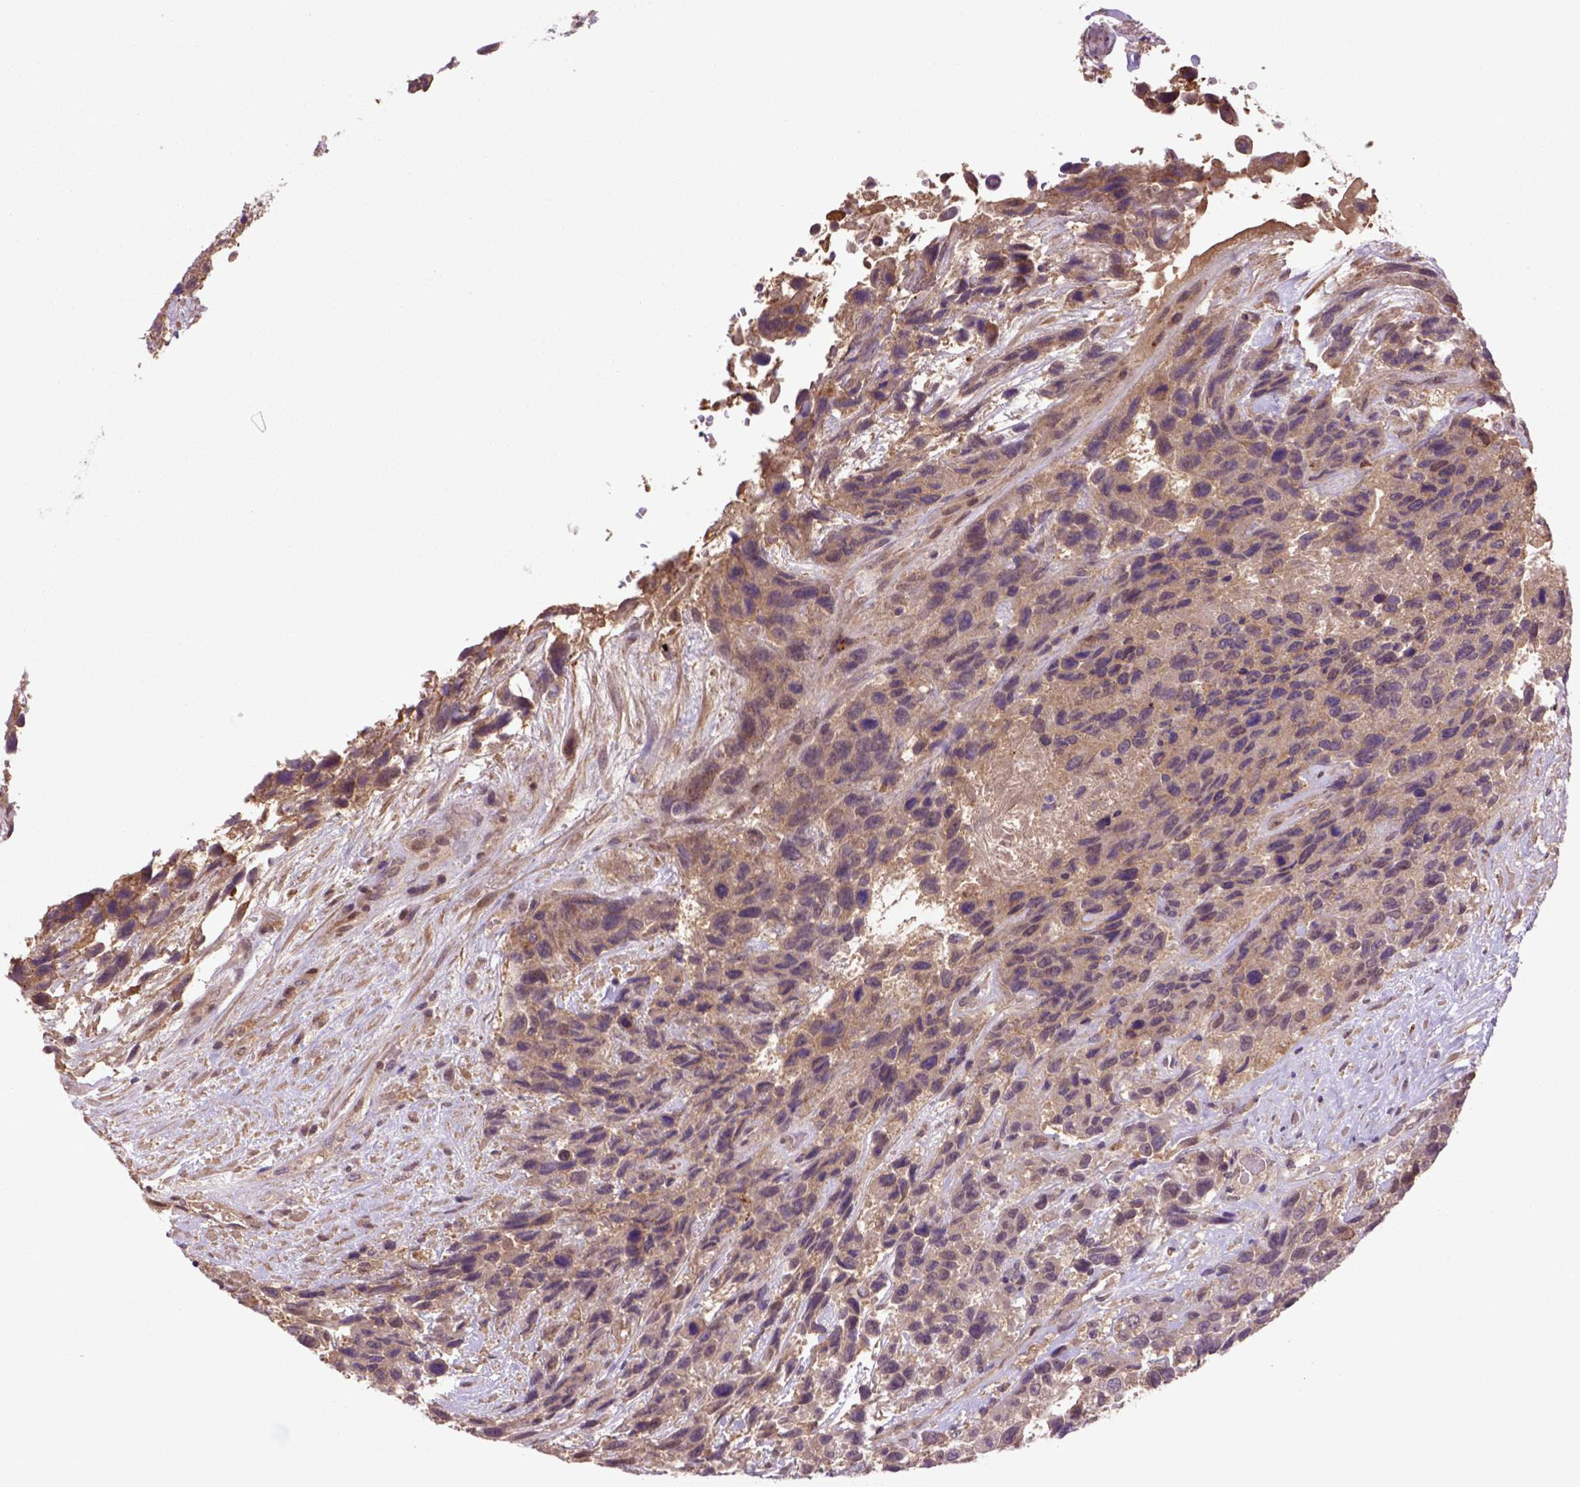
{"staining": {"intensity": "moderate", "quantity": ">75%", "location": "cytoplasmic/membranous"}, "tissue": "urothelial cancer", "cell_type": "Tumor cells", "image_type": "cancer", "snomed": [{"axis": "morphology", "description": "Urothelial carcinoma, High grade"}, {"axis": "topography", "description": "Urinary bladder"}], "caption": "Urothelial cancer was stained to show a protein in brown. There is medium levels of moderate cytoplasmic/membranous staining in about >75% of tumor cells. The staining was performed using DAB to visualize the protein expression in brown, while the nuclei were stained in blue with hematoxylin (Magnification: 20x).", "gene": "HSPBP1", "patient": {"sex": "female", "age": 70}}